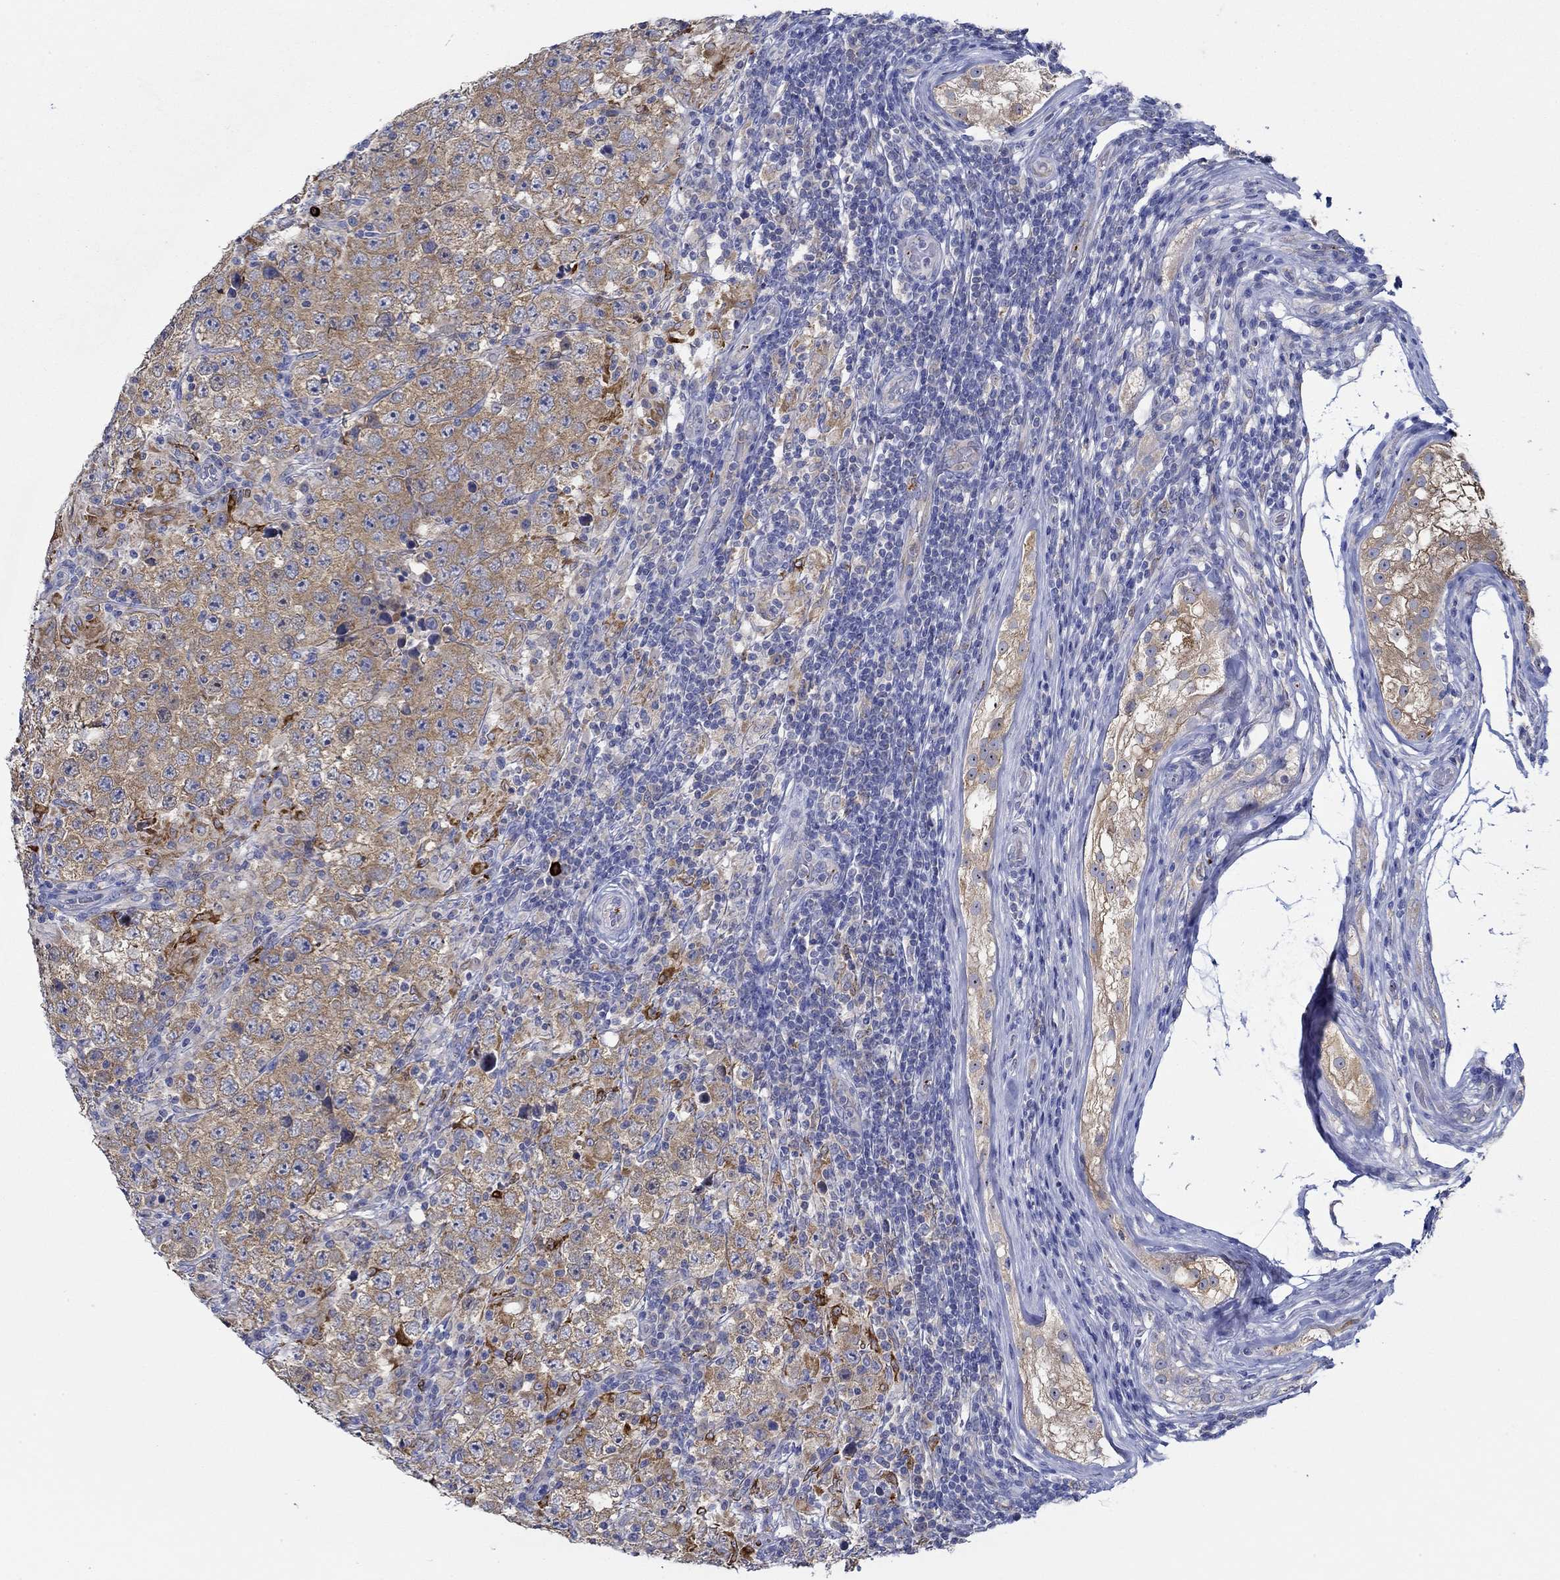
{"staining": {"intensity": "moderate", "quantity": "25%-75%", "location": "cytoplasmic/membranous"}, "tissue": "testis cancer", "cell_type": "Tumor cells", "image_type": "cancer", "snomed": [{"axis": "morphology", "description": "Seminoma, NOS"}, {"axis": "morphology", "description": "Carcinoma, Embryonal, NOS"}, {"axis": "topography", "description": "Testis"}], "caption": "The photomicrograph displays staining of testis cancer, revealing moderate cytoplasmic/membranous protein staining (brown color) within tumor cells.", "gene": "SLC27A3", "patient": {"sex": "male", "age": 41}}